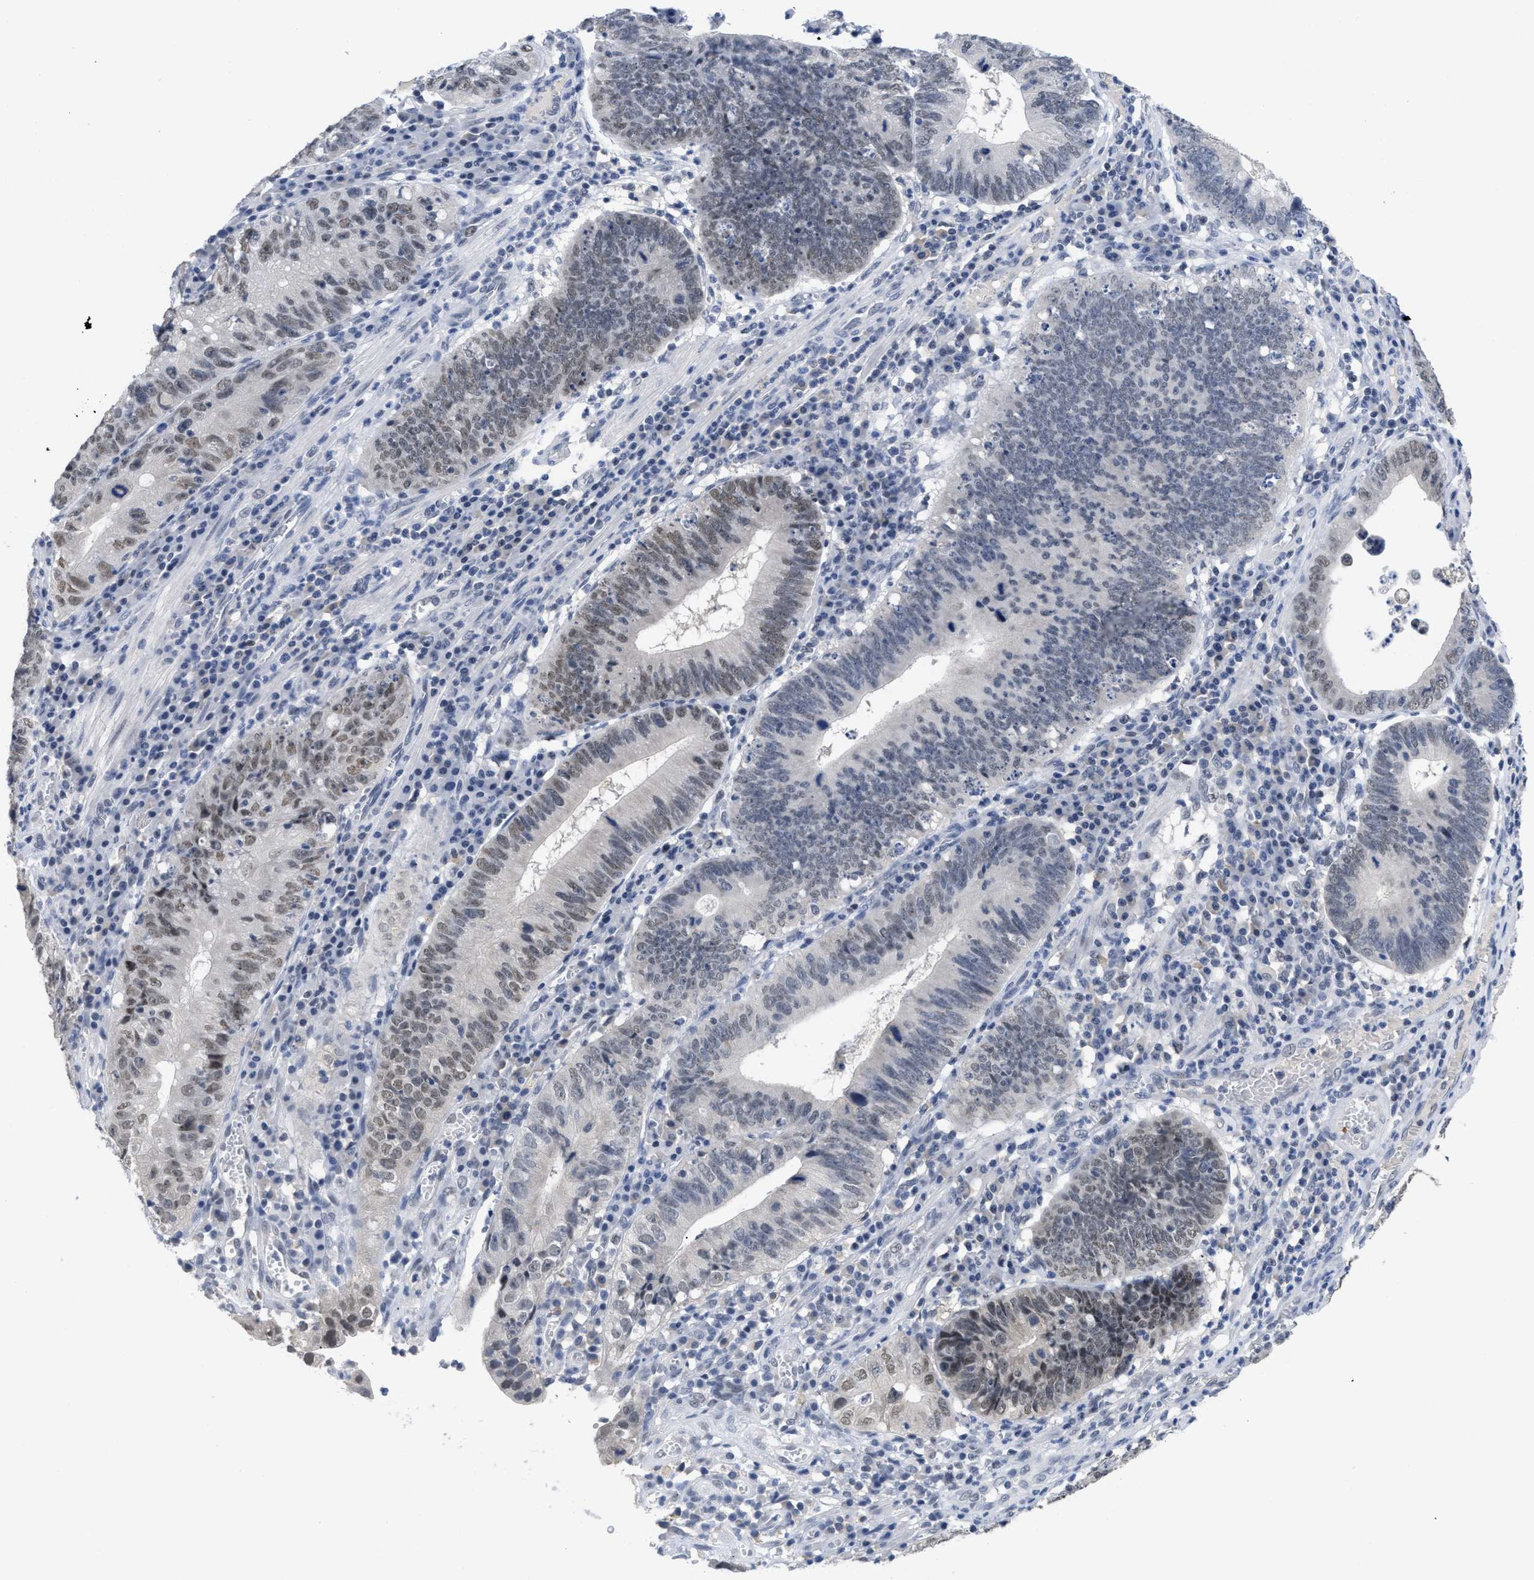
{"staining": {"intensity": "weak", "quantity": "<25%", "location": "nuclear"}, "tissue": "stomach cancer", "cell_type": "Tumor cells", "image_type": "cancer", "snomed": [{"axis": "morphology", "description": "Adenocarcinoma, NOS"}, {"axis": "topography", "description": "Stomach"}], "caption": "Immunohistochemistry image of neoplastic tissue: human stomach adenocarcinoma stained with DAB (3,3'-diaminobenzidine) exhibits no significant protein positivity in tumor cells. Nuclei are stained in blue.", "gene": "GGNBP2", "patient": {"sex": "male", "age": 59}}